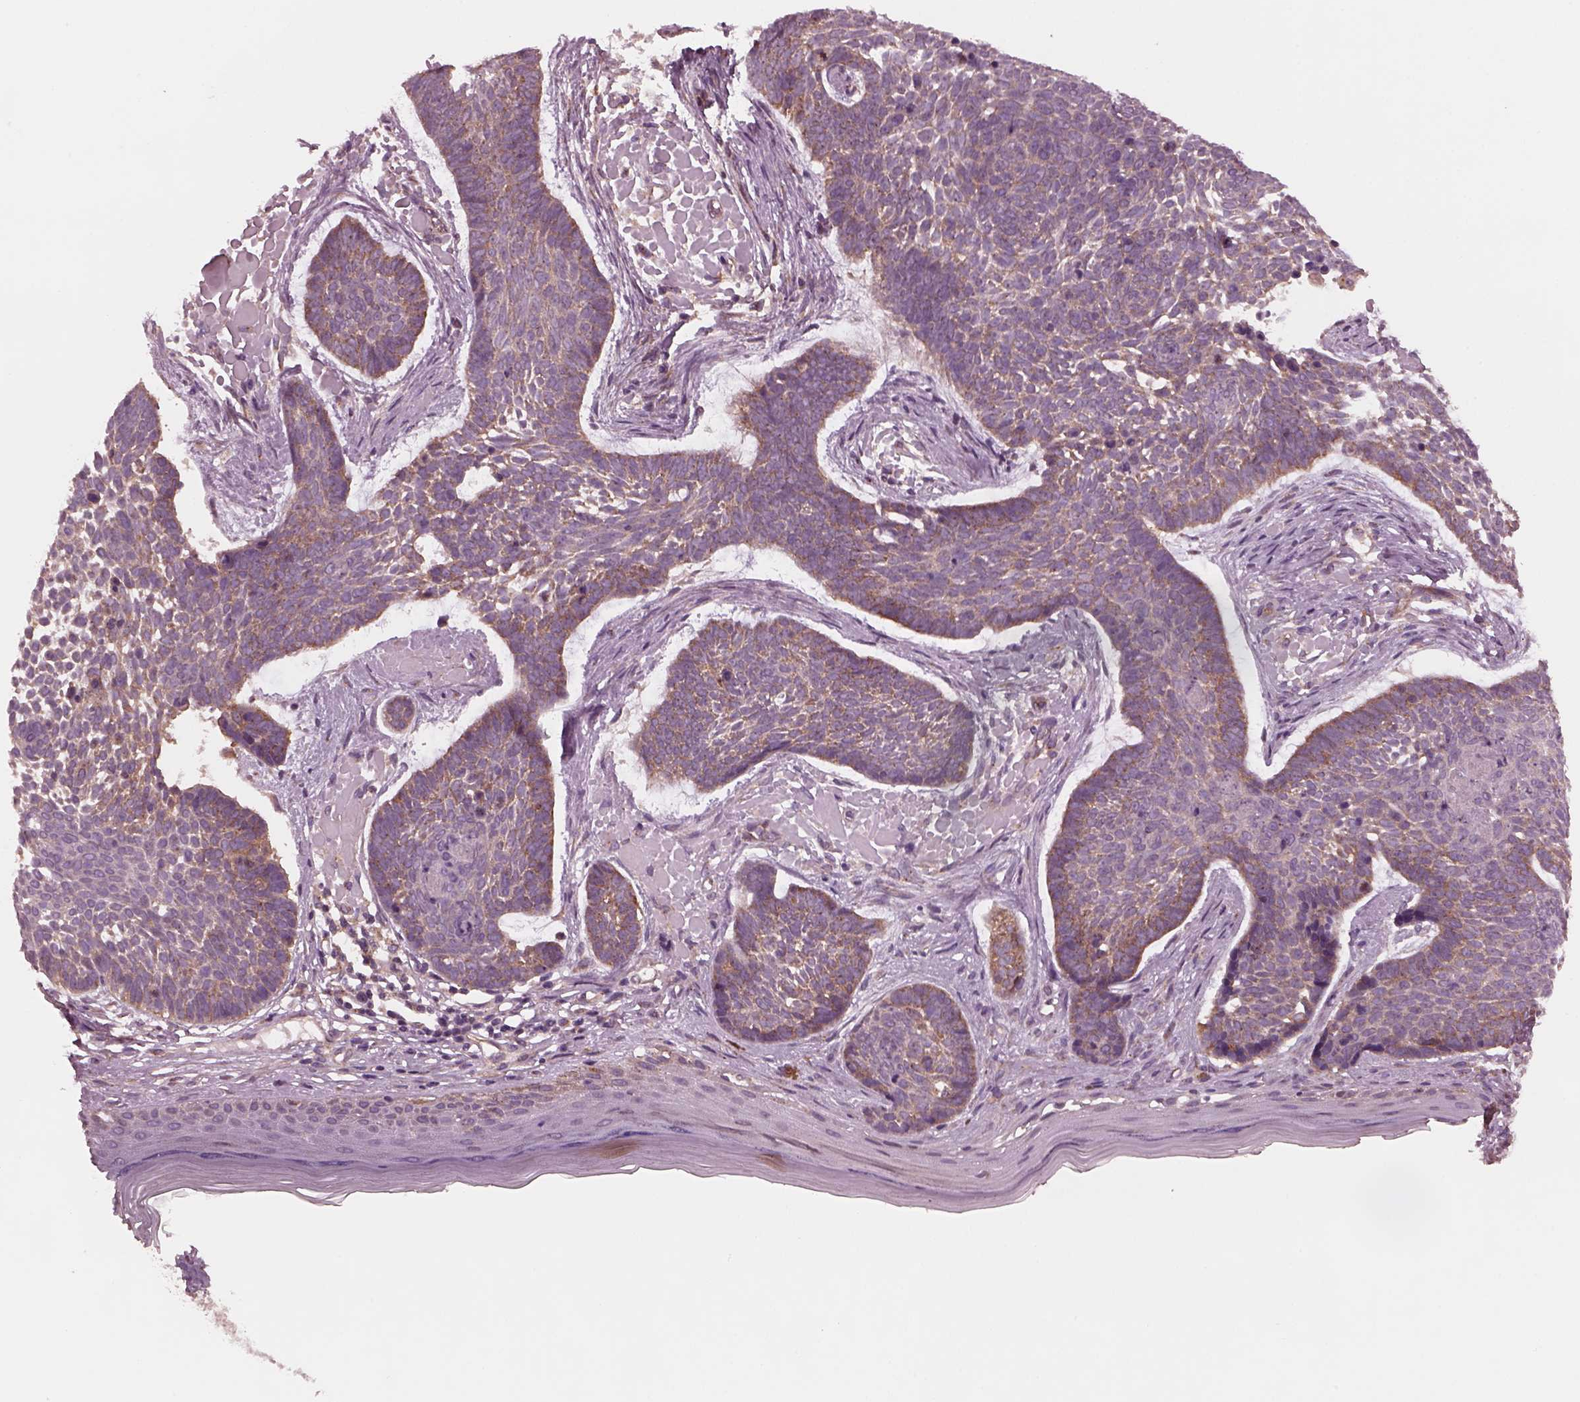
{"staining": {"intensity": "moderate", "quantity": ">75%", "location": "cytoplasmic/membranous"}, "tissue": "skin cancer", "cell_type": "Tumor cells", "image_type": "cancer", "snomed": [{"axis": "morphology", "description": "Basal cell carcinoma"}, {"axis": "topography", "description": "Skin"}], "caption": "IHC of skin basal cell carcinoma demonstrates medium levels of moderate cytoplasmic/membranous expression in about >75% of tumor cells. (IHC, brightfield microscopy, high magnification).", "gene": "TUBG1", "patient": {"sex": "male", "age": 85}}